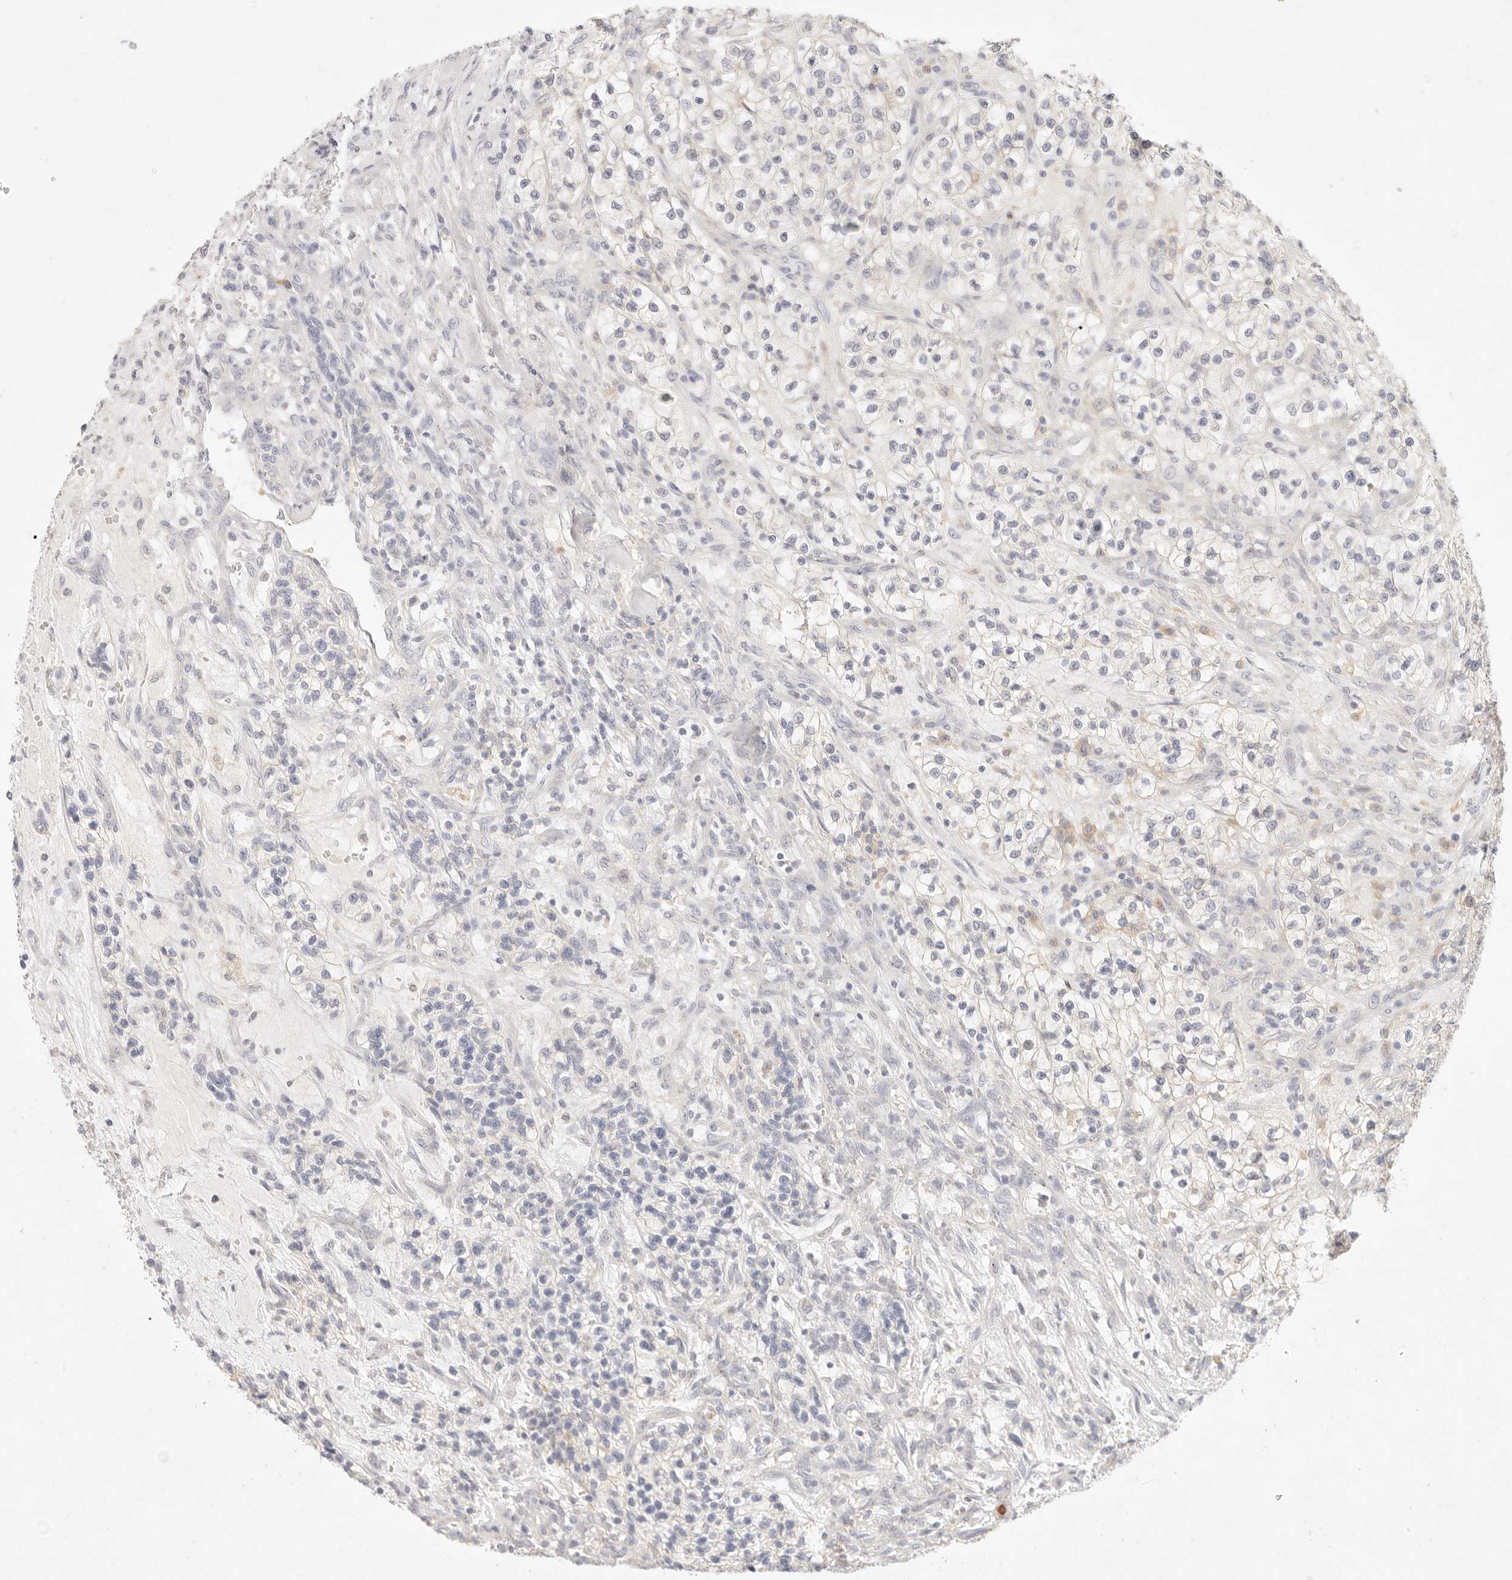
{"staining": {"intensity": "negative", "quantity": "none", "location": "none"}, "tissue": "renal cancer", "cell_type": "Tumor cells", "image_type": "cancer", "snomed": [{"axis": "morphology", "description": "Adenocarcinoma, NOS"}, {"axis": "topography", "description": "Kidney"}], "caption": "Adenocarcinoma (renal) stained for a protein using immunohistochemistry demonstrates no staining tumor cells.", "gene": "GPR84", "patient": {"sex": "female", "age": 57}}